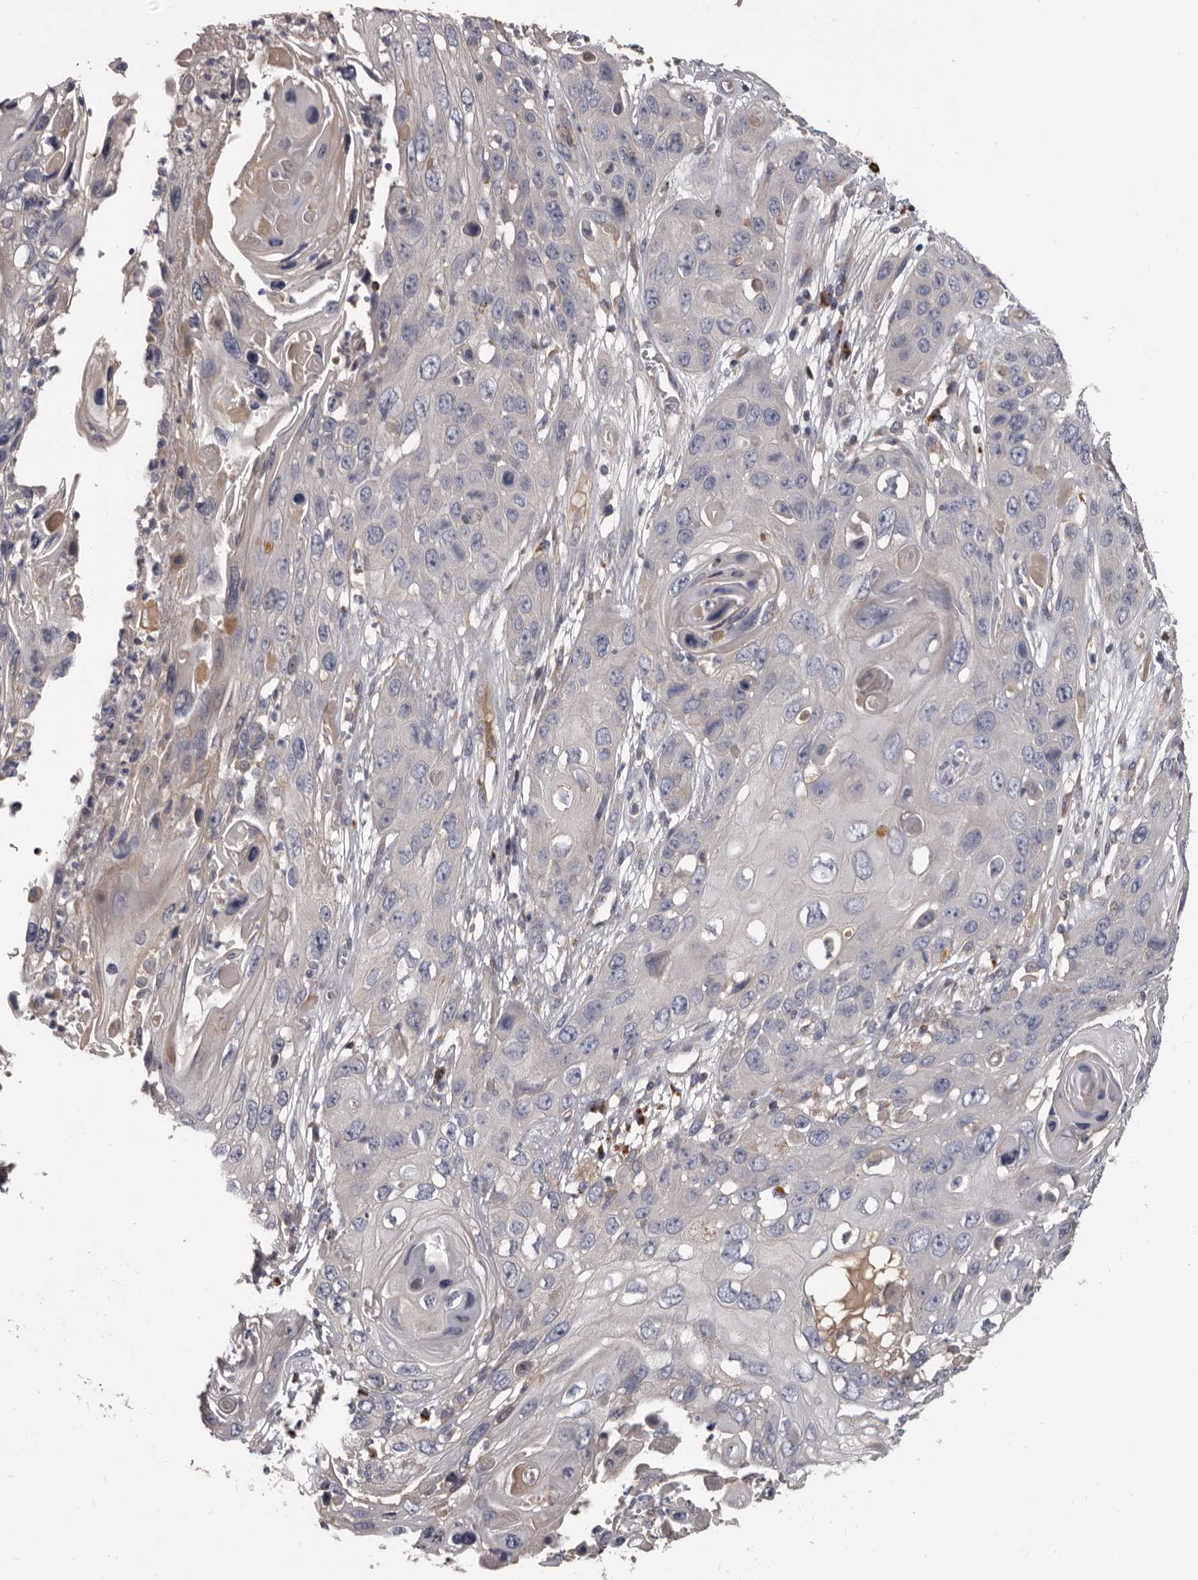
{"staining": {"intensity": "negative", "quantity": "none", "location": "none"}, "tissue": "skin cancer", "cell_type": "Tumor cells", "image_type": "cancer", "snomed": [{"axis": "morphology", "description": "Squamous cell carcinoma, NOS"}, {"axis": "topography", "description": "Skin"}], "caption": "DAB (3,3'-diaminobenzidine) immunohistochemical staining of human skin cancer (squamous cell carcinoma) displays no significant staining in tumor cells.", "gene": "ALDH5A1", "patient": {"sex": "male", "age": 55}}